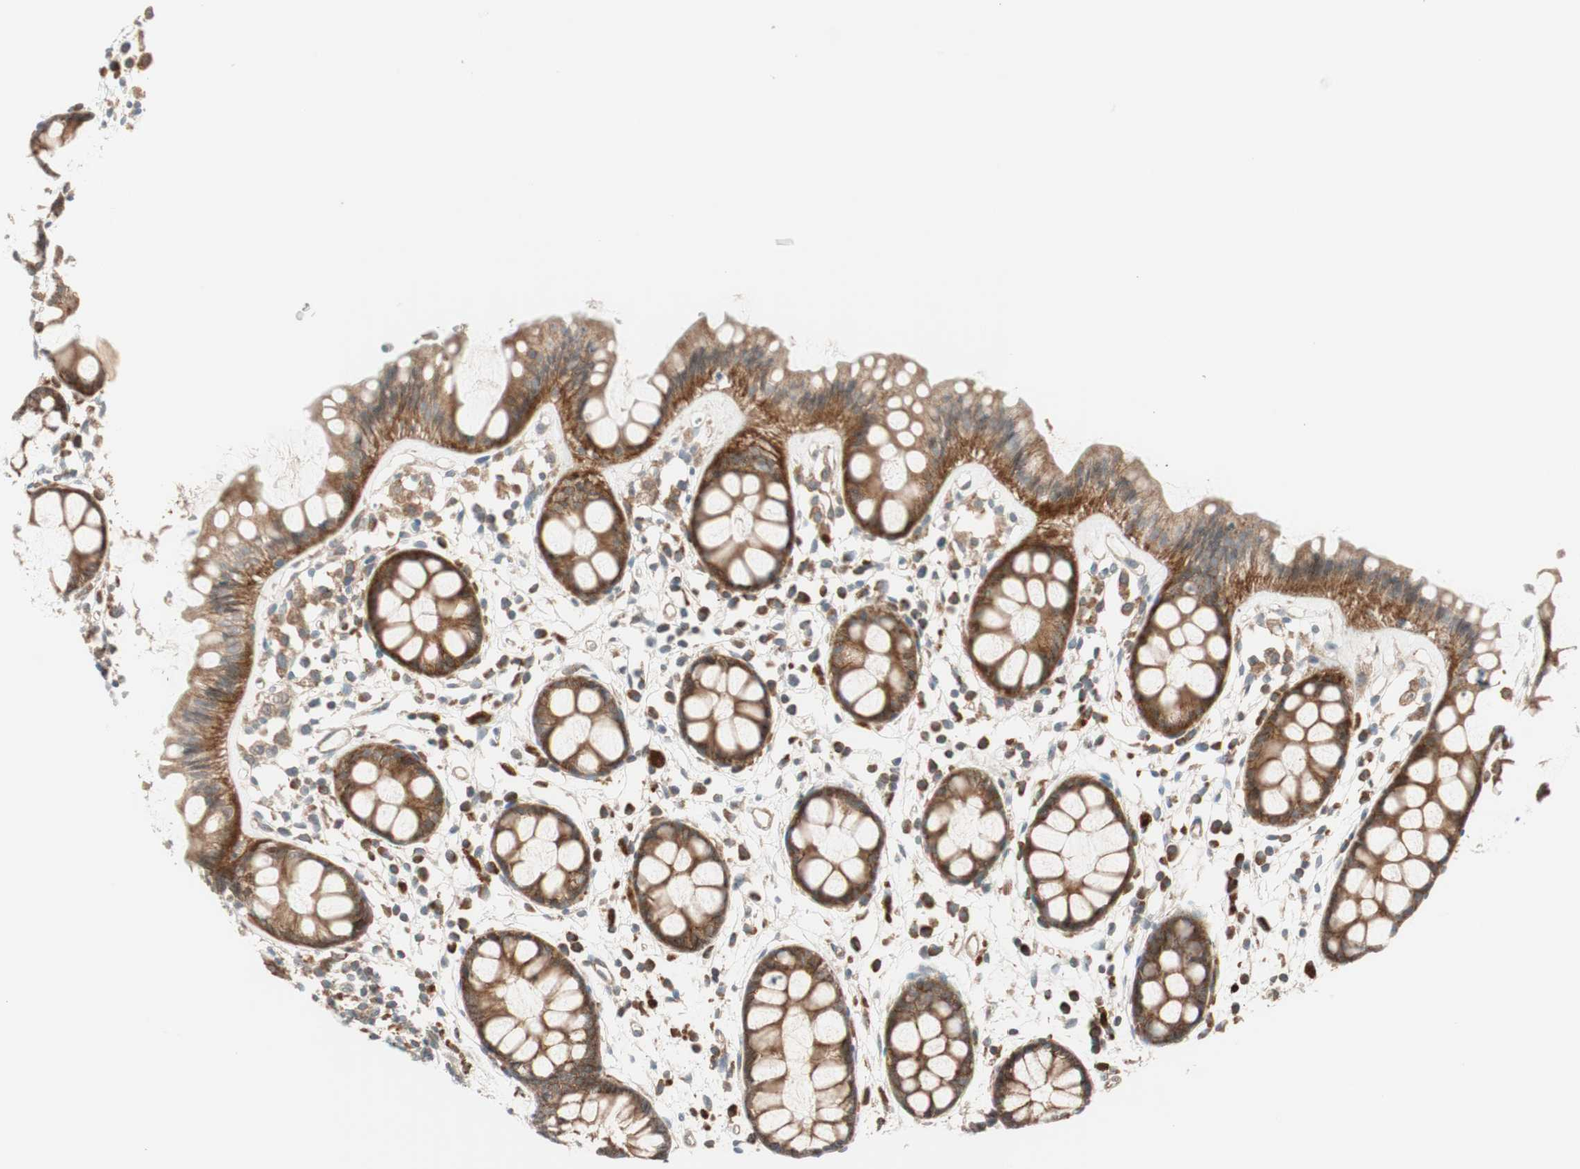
{"staining": {"intensity": "strong", "quantity": ">75%", "location": "cytoplasmic/membranous"}, "tissue": "rectum", "cell_type": "Glandular cells", "image_type": "normal", "snomed": [{"axis": "morphology", "description": "Normal tissue, NOS"}, {"axis": "topography", "description": "Rectum"}], "caption": "Glandular cells reveal strong cytoplasmic/membranous staining in approximately >75% of cells in benign rectum.", "gene": "ABI1", "patient": {"sex": "female", "age": 66}}